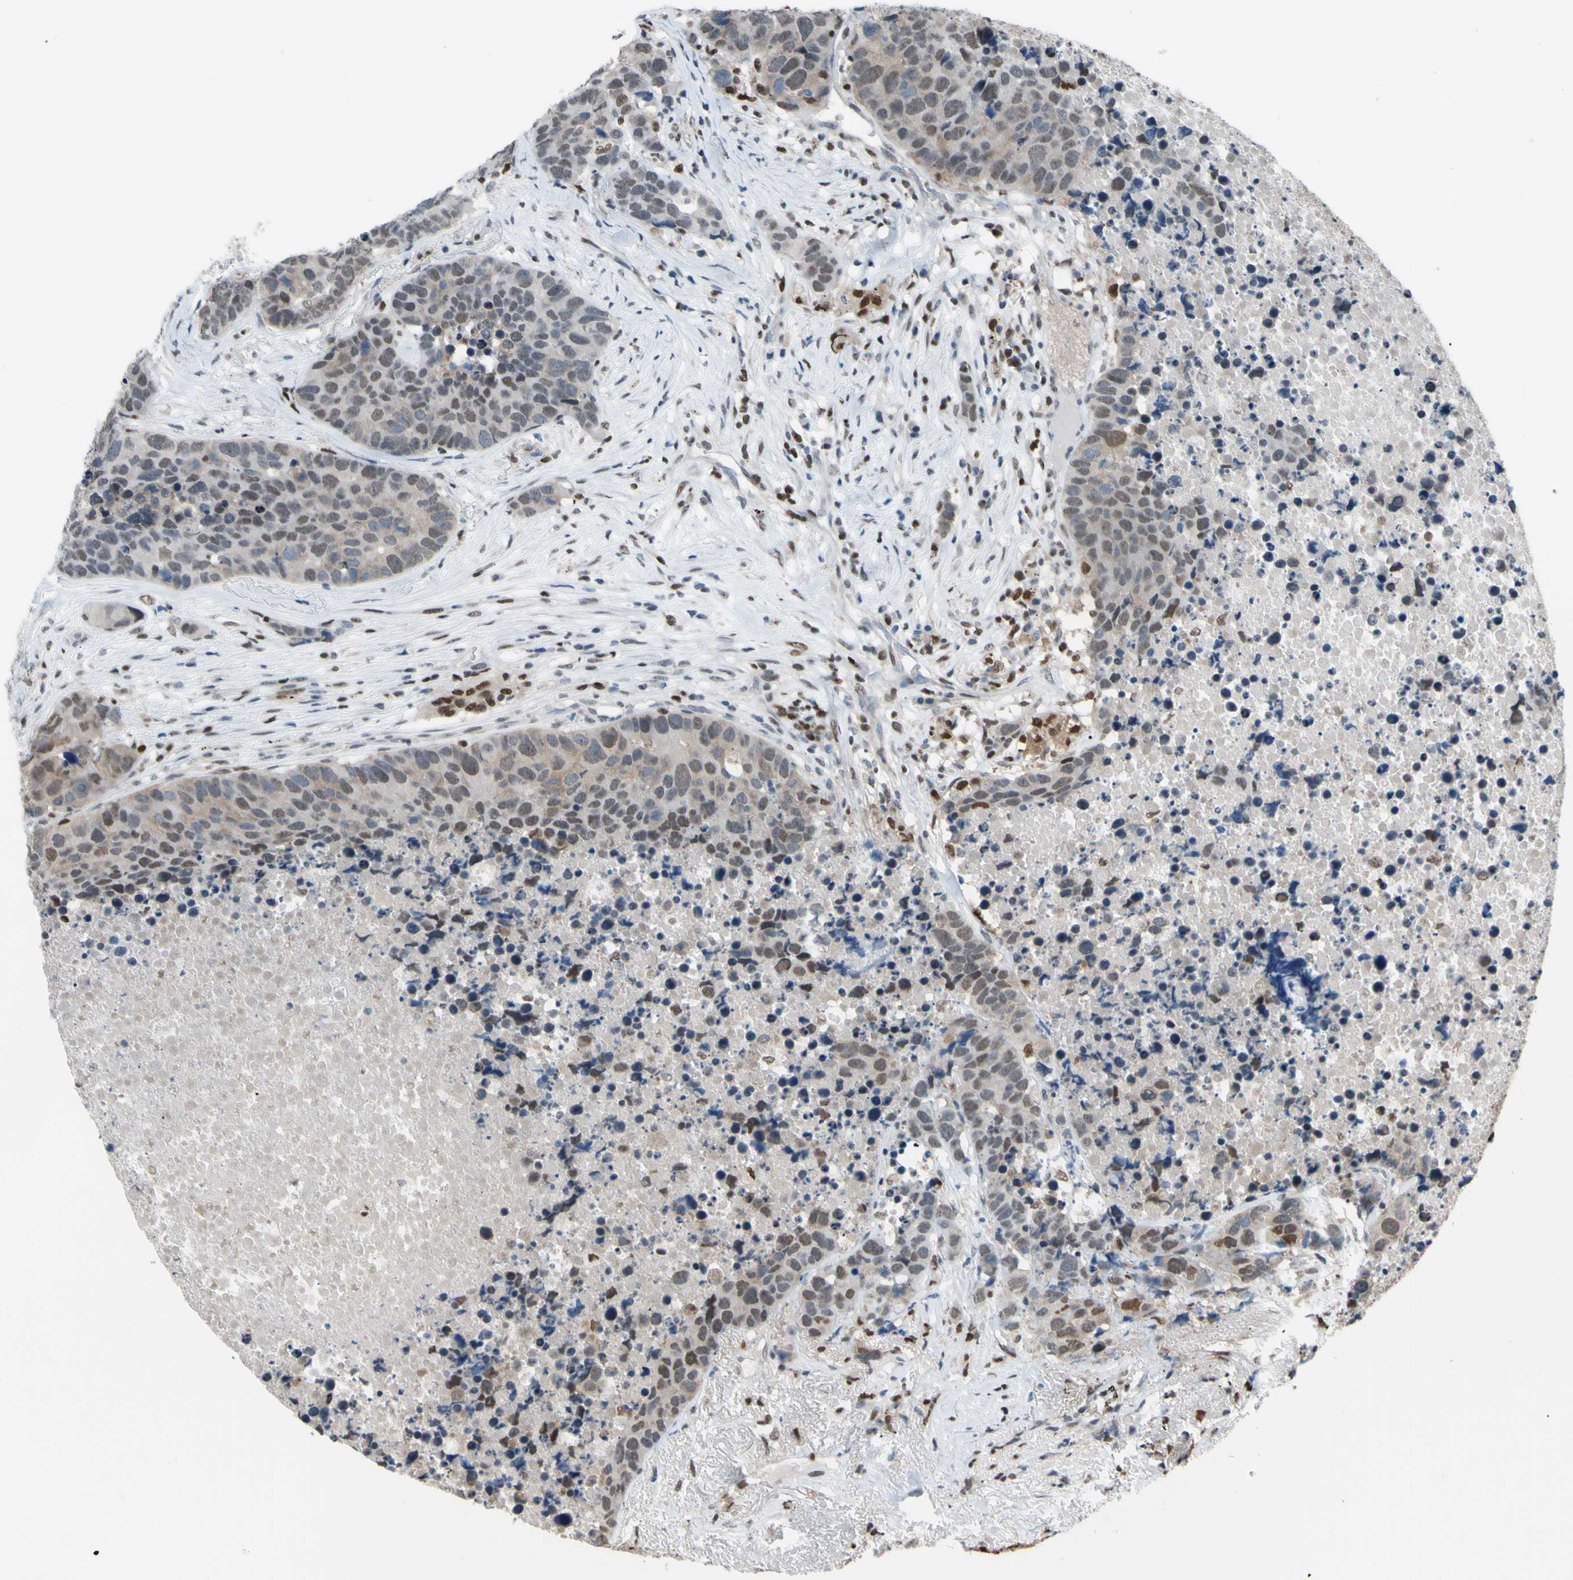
{"staining": {"intensity": "weak", "quantity": "25%-75%", "location": "cytoplasmic/membranous,nuclear"}, "tissue": "carcinoid", "cell_type": "Tumor cells", "image_type": "cancer", "snomed": [{"axis": "morphology", "description": "Carcinoid, malignant, NOS"}, {"axis": "topography", "description": "Lung"}], "caption": "Protein expression analysis of human carcinoid reveals weak cytoplasmic/membranous and nuclear staining in approximately 25%-75% of tumor cells.", "gene": "FKBP5", "patient": {"sex": "male", "age": 60}}